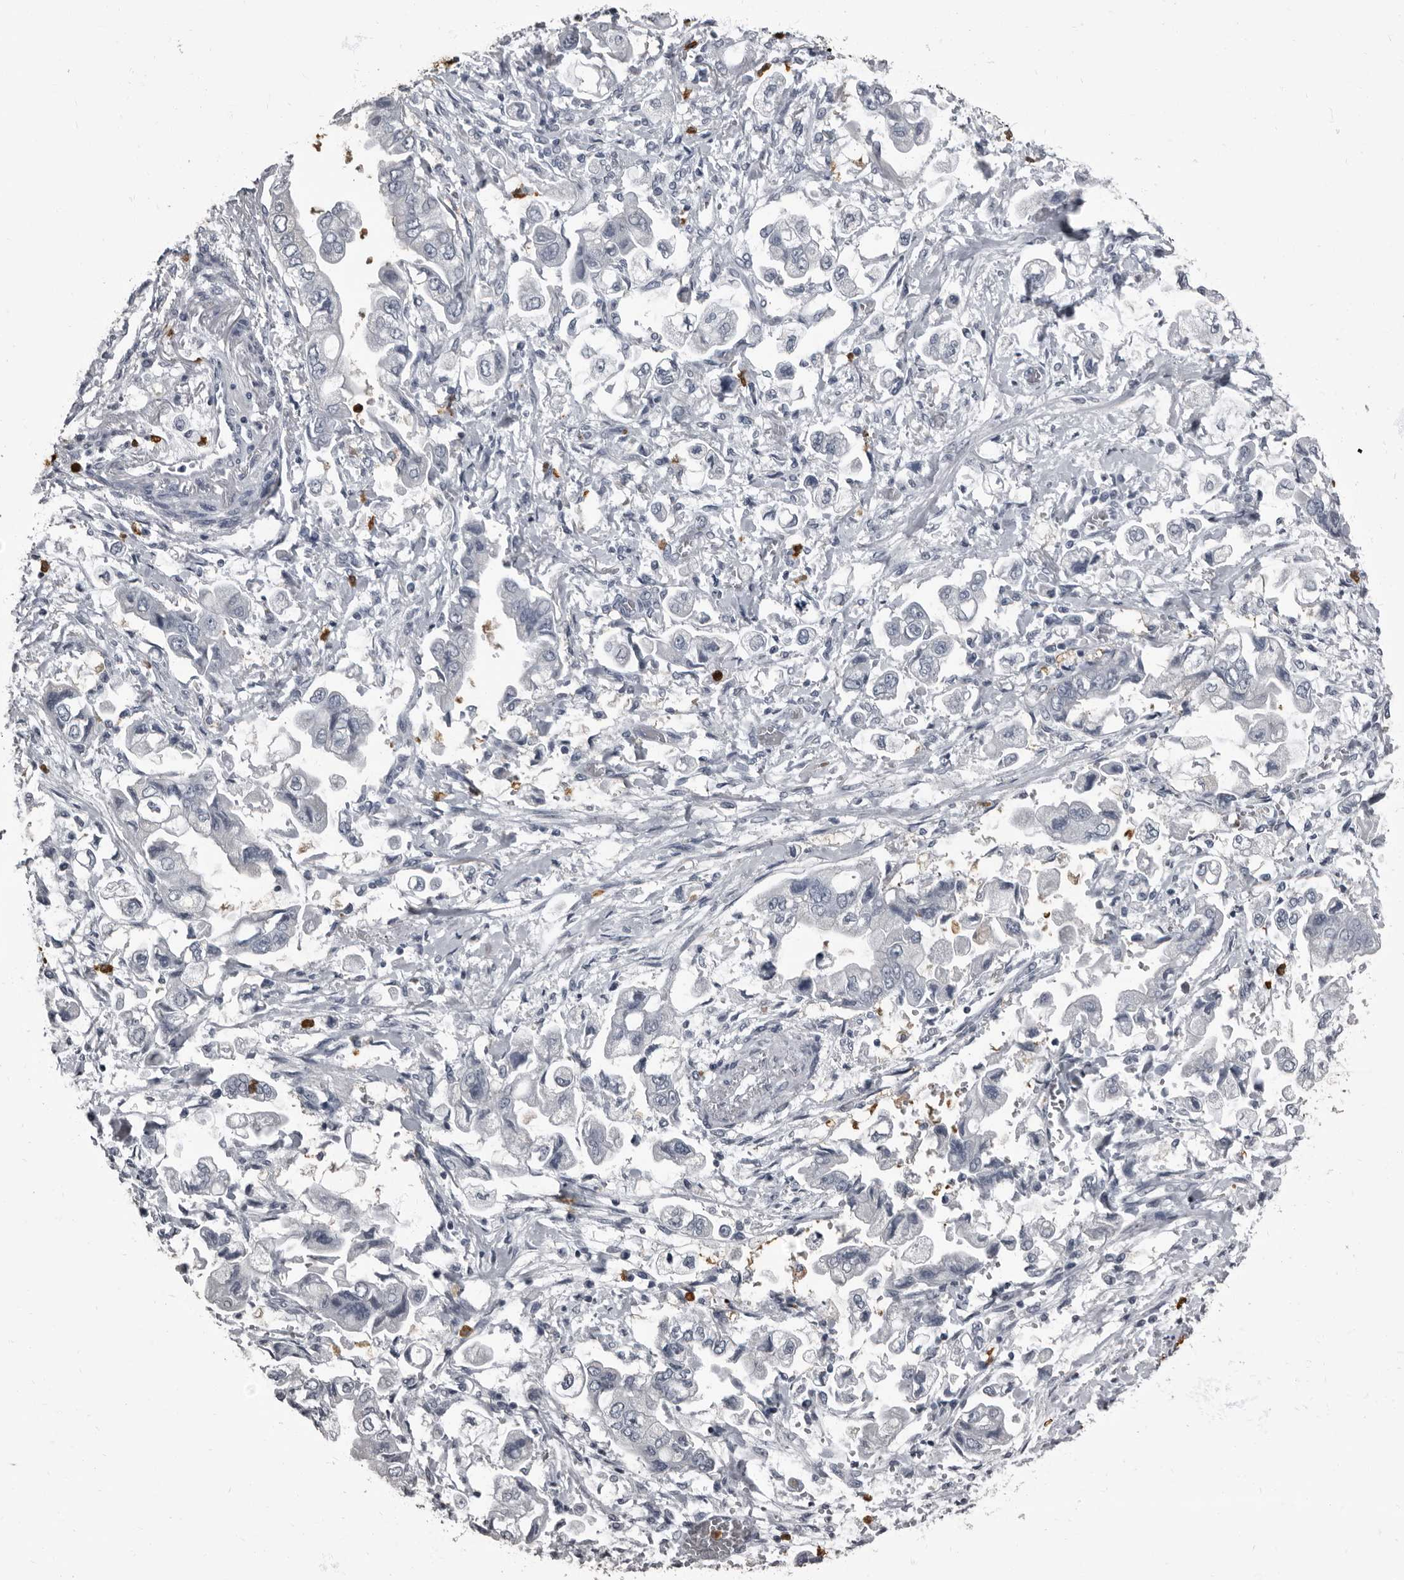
{"staining": {"intensity": "negative", "quantity": "none", "location": "none"}, "tissue": "stomach cancer", "cell_type": "Tumor cells", "image_type": "cancer", "snomed": [{"axis": "morphology", "description": "Adenocarcinoma, NOS"}, {"axis": "topography", "description": "Stomach"}], "caption": "Tumor cells show no significant staining in stomach cancer (adenocarcinoma). (DAB (3,3'-diaminobenzidine) immunohistochemistry (IHC) visualized using brightfield microscopy, high magnification).", "gene": "TPD52L1", "patient": {"sex": "male", "age": 62}}